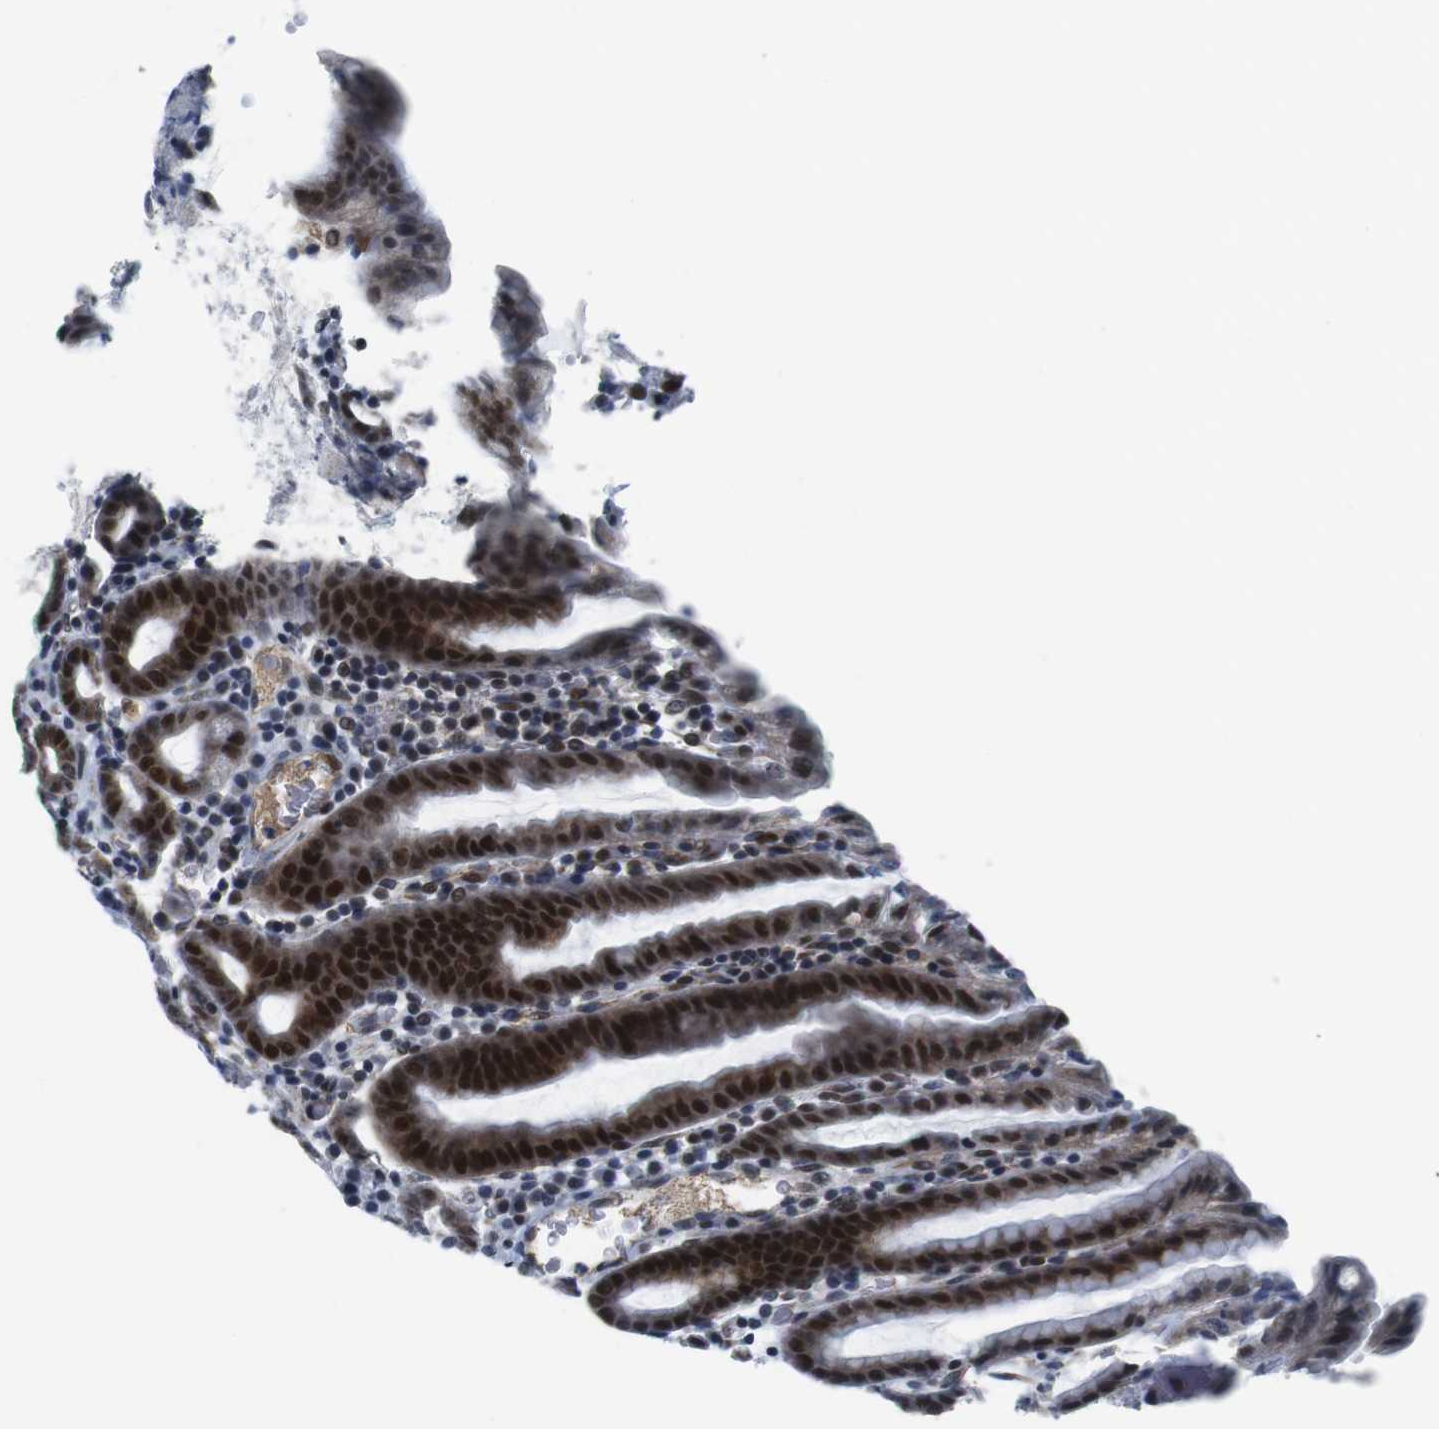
{"staining": {"intensity": "strong", "quantity": ">75%", "location": "nuclear"}, "tissue": "stomach", "cell_type": "Glandular cells", "image_type": "normal", "snomed": [{"axis": "morphology", "description": "Normal tissue, NOS"}, {"axis": "topography", "description": "Stomach, upper"}], "caption": "DAB (3,3'-diaminobenzidine) immunohistochemical staining of normal stomach reveals strong nuclear protein staining in about >75% of glandular cells. The staining is performed using DAB (3,3'-diaminobenzidine) brown chromogen to label protein expression. The nuclei are counter-stained blue using hematoxylin.", "gene": "MLH1", "patient": {"sex": "male", "age": 68}}